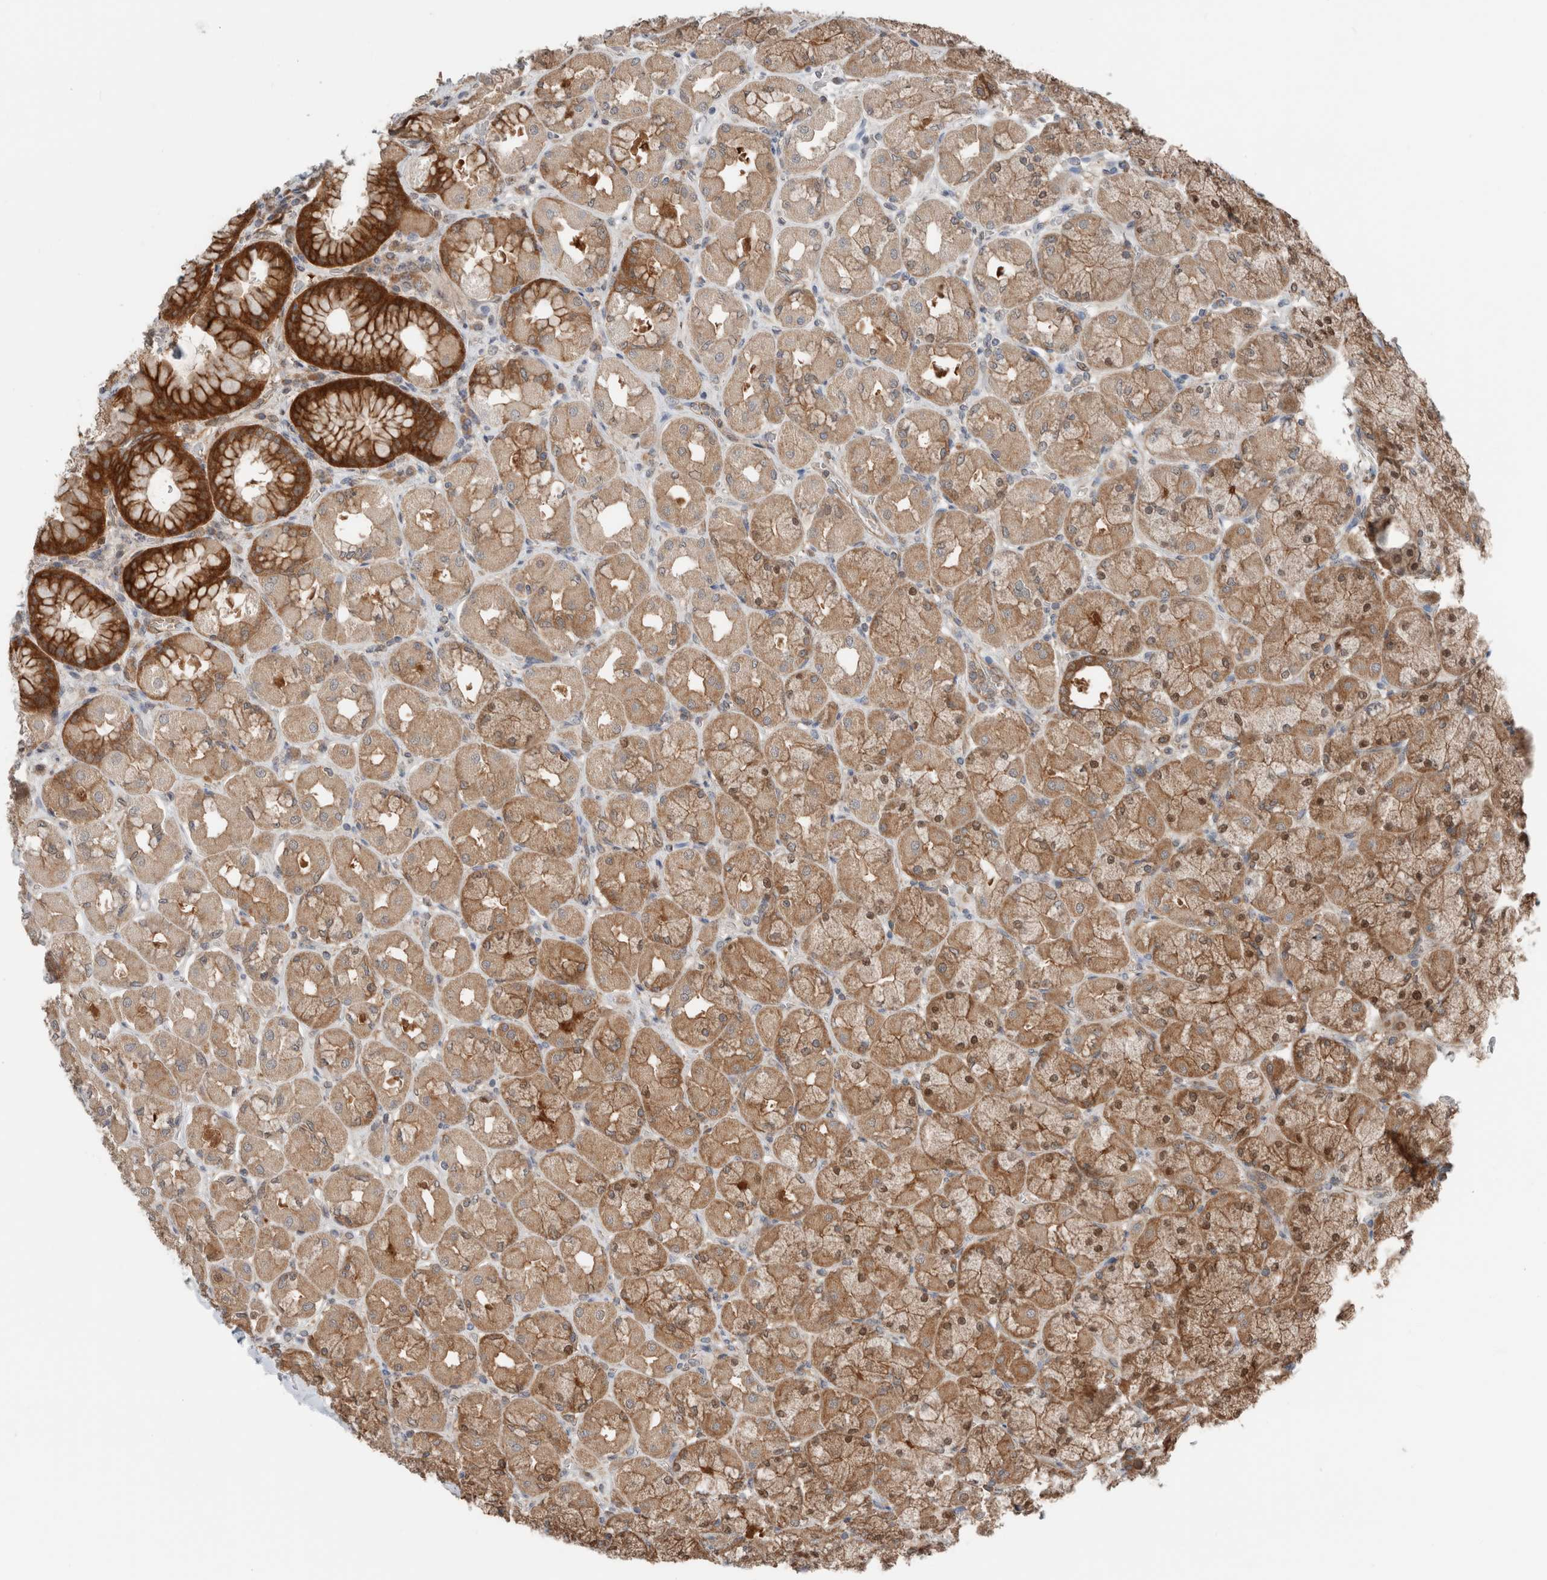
{"staining": {"intensity": "strong", "quantity": ">75%", "location": "cytoplasmic/membranous,nuclear"}, "tissue": "stomach", "cell_type": "Glandular cells", "image_type": "normal", "snomed": [{"axis": "morphology", "description": "Normal tissue, NOS"}, {"axis": "topography", "description": "Stomach, upper"}], "caption": "Immunohistochemistry staining of benign stomach, which shows high levels of strong cytoplasmic/membranous,nuclear staining in approximately >75% of glandular cells indicating strong cytoplasmic/membranous,nuclear protein expression. The staining was performed using DAB (3,3'-diaminobenzidine) (brown) for protein detection and nuclei were counterstained in hematoxylin (blue).", "gene": "XPNPEP1", "patient": {"sex": "female", "age": 56}}